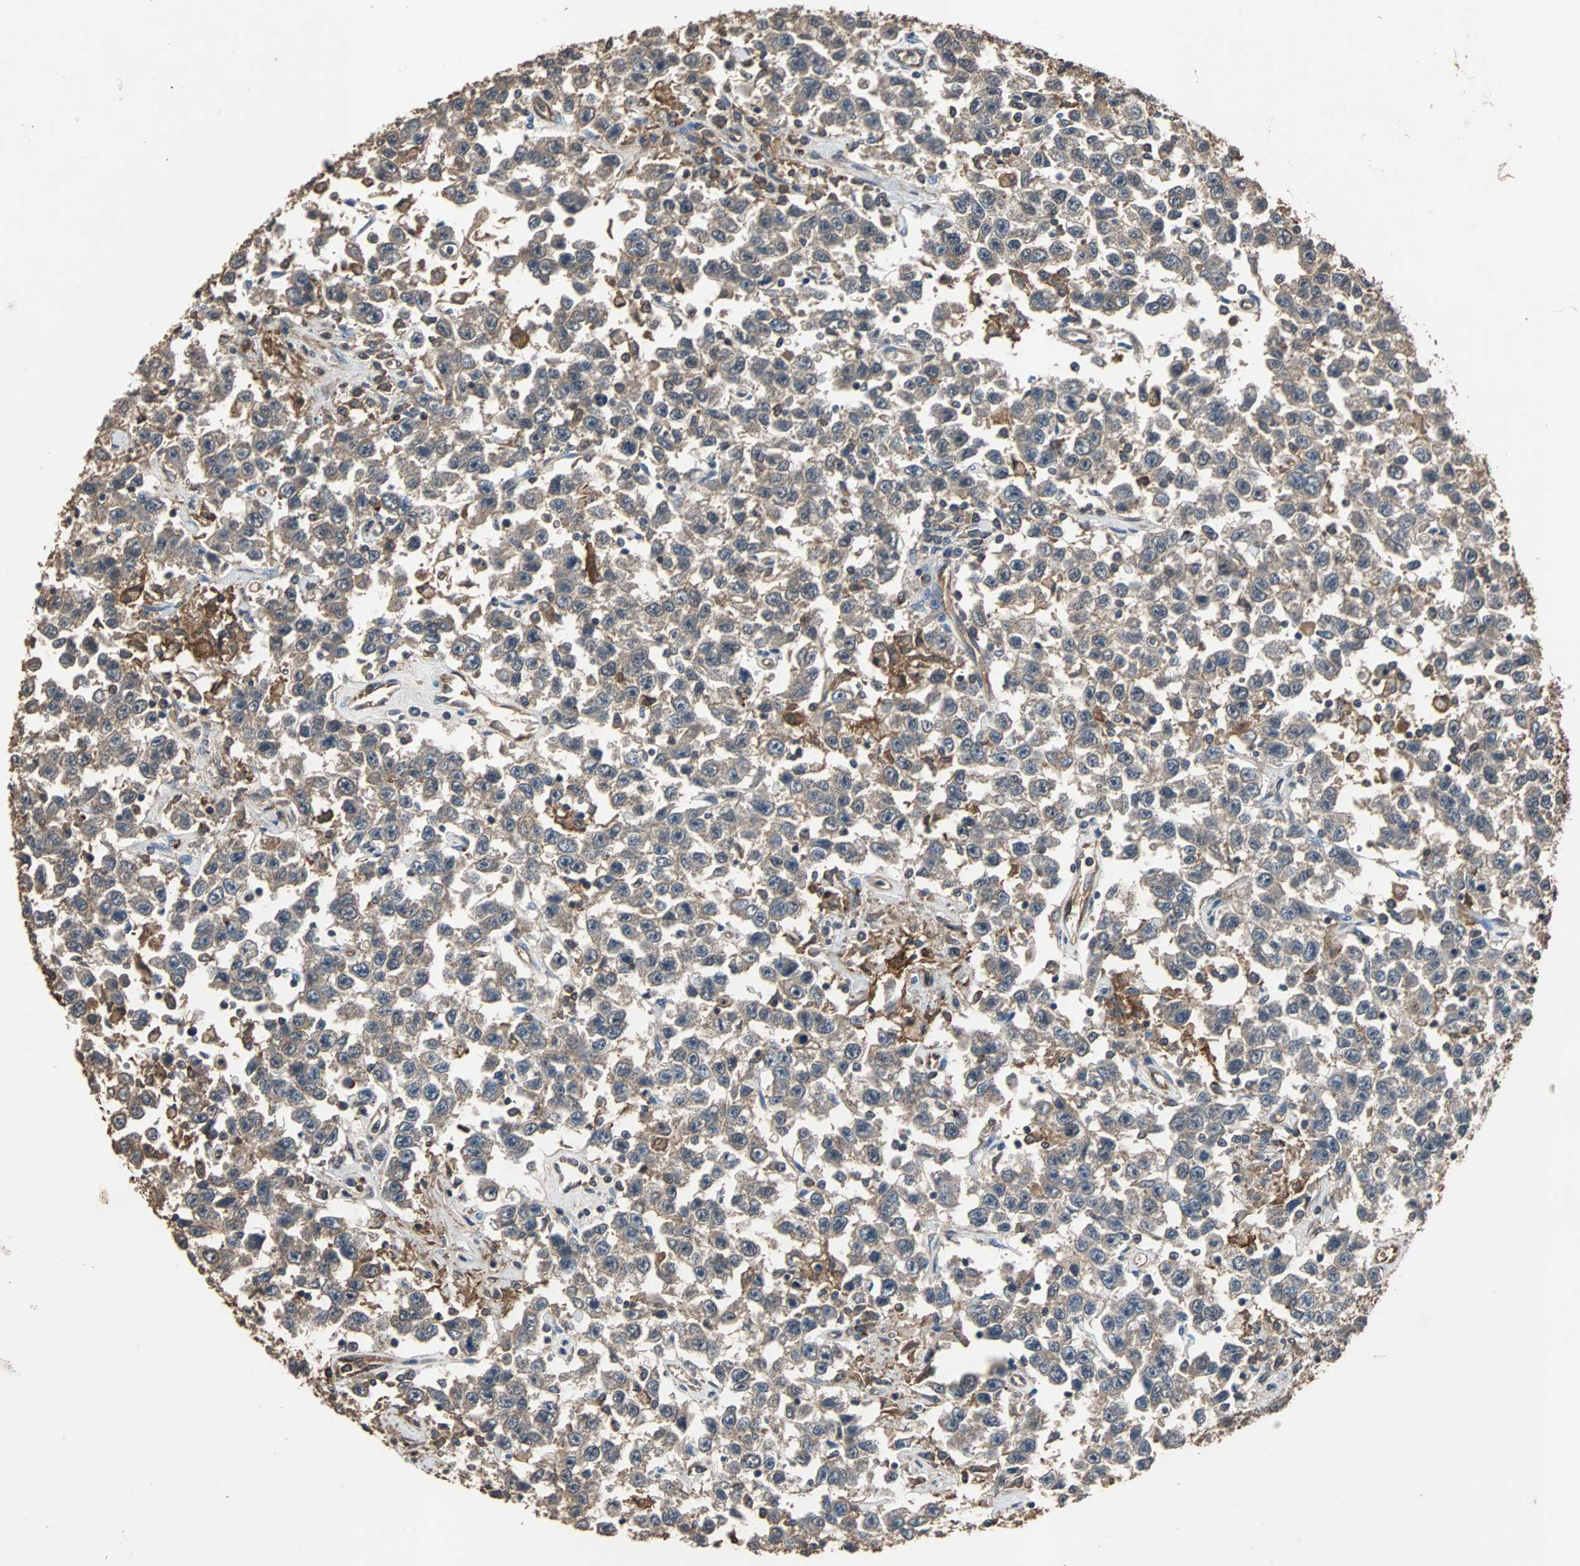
{"staining": {"intensity": "weak", "quantity": "25%-75%", "location": "cytoplasmic/membranous"}, "tissue": "testis cancer", "cell_type": "Tumor cells", "image_type": "cancer", "snomed": [{"axis": "morphology", "description": "Seminoma, NOS"}, {"axis": "topography", "description": "Testis"}], "caption": "IHC (DAB (3,3'-diaminobenzidine)) staining of human testis cancer shows weak cytoplasmic/membranous protein expression in about 25%-75% of tumor cells. IHC stains the protein of interest in brown and the nuclei are stained blue.", "gene": "NDRG1", "patient": {"sex": "male", "age": 41}}